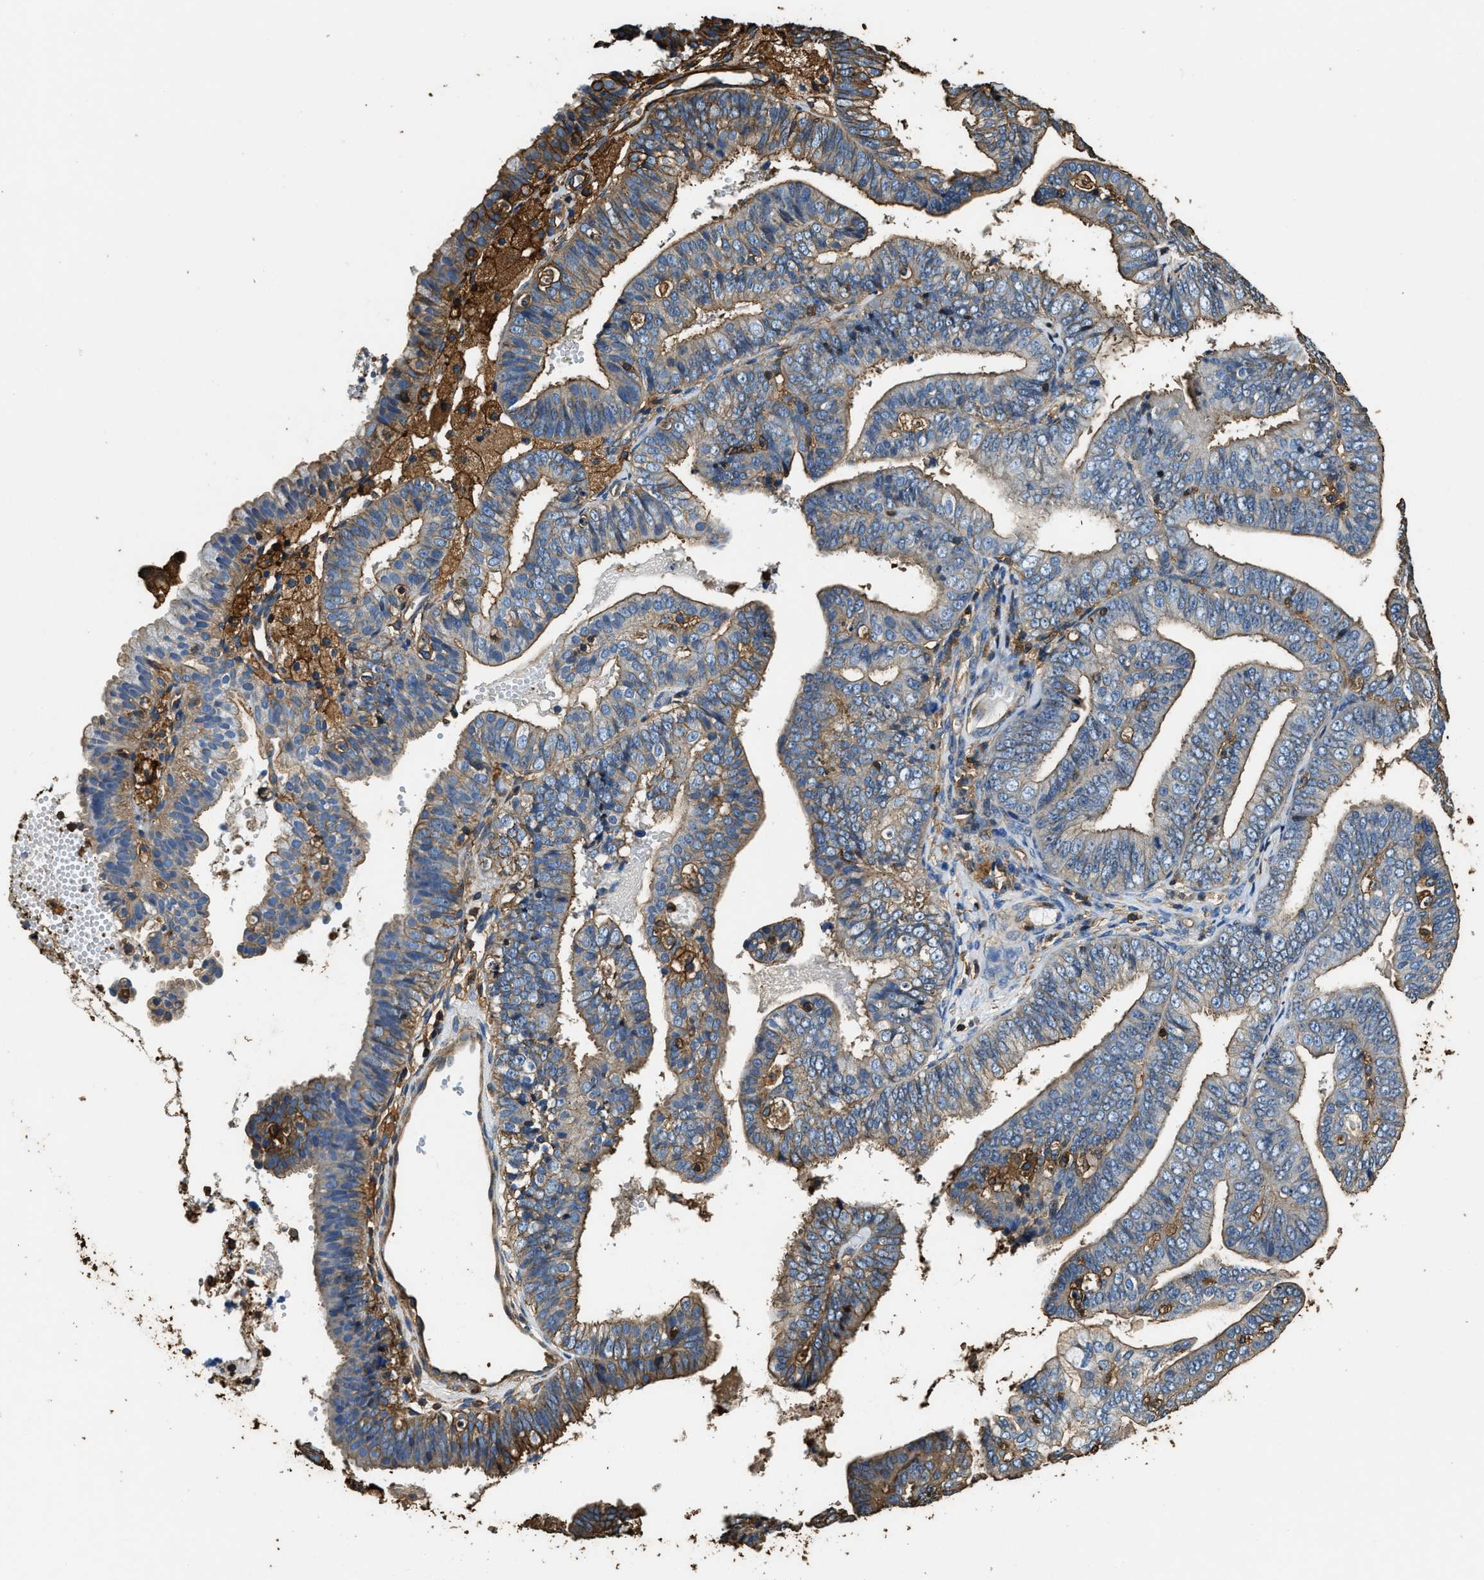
{"staining": {"intensity": "moderate", "quantity": ">75%", "location": "cytoplasmic/membranous"}, "tissue": "endometrial cancer", "cell_type": "Tumor cells", "image_type": "cancer", "snomed": [{"axis": "morphology", "description": "Adenocarcinoma, NOS"}, {"axis": "topography", "description": "Endometrium"}], "caption": "Endometrial cancer tissue shows moderate cytoplasmic/membranous expression in about >75% of tumor cells, visualized by immunohistochemistry.", "gene": "ACCS", "patient": {"sex": "female", "age": 63}}